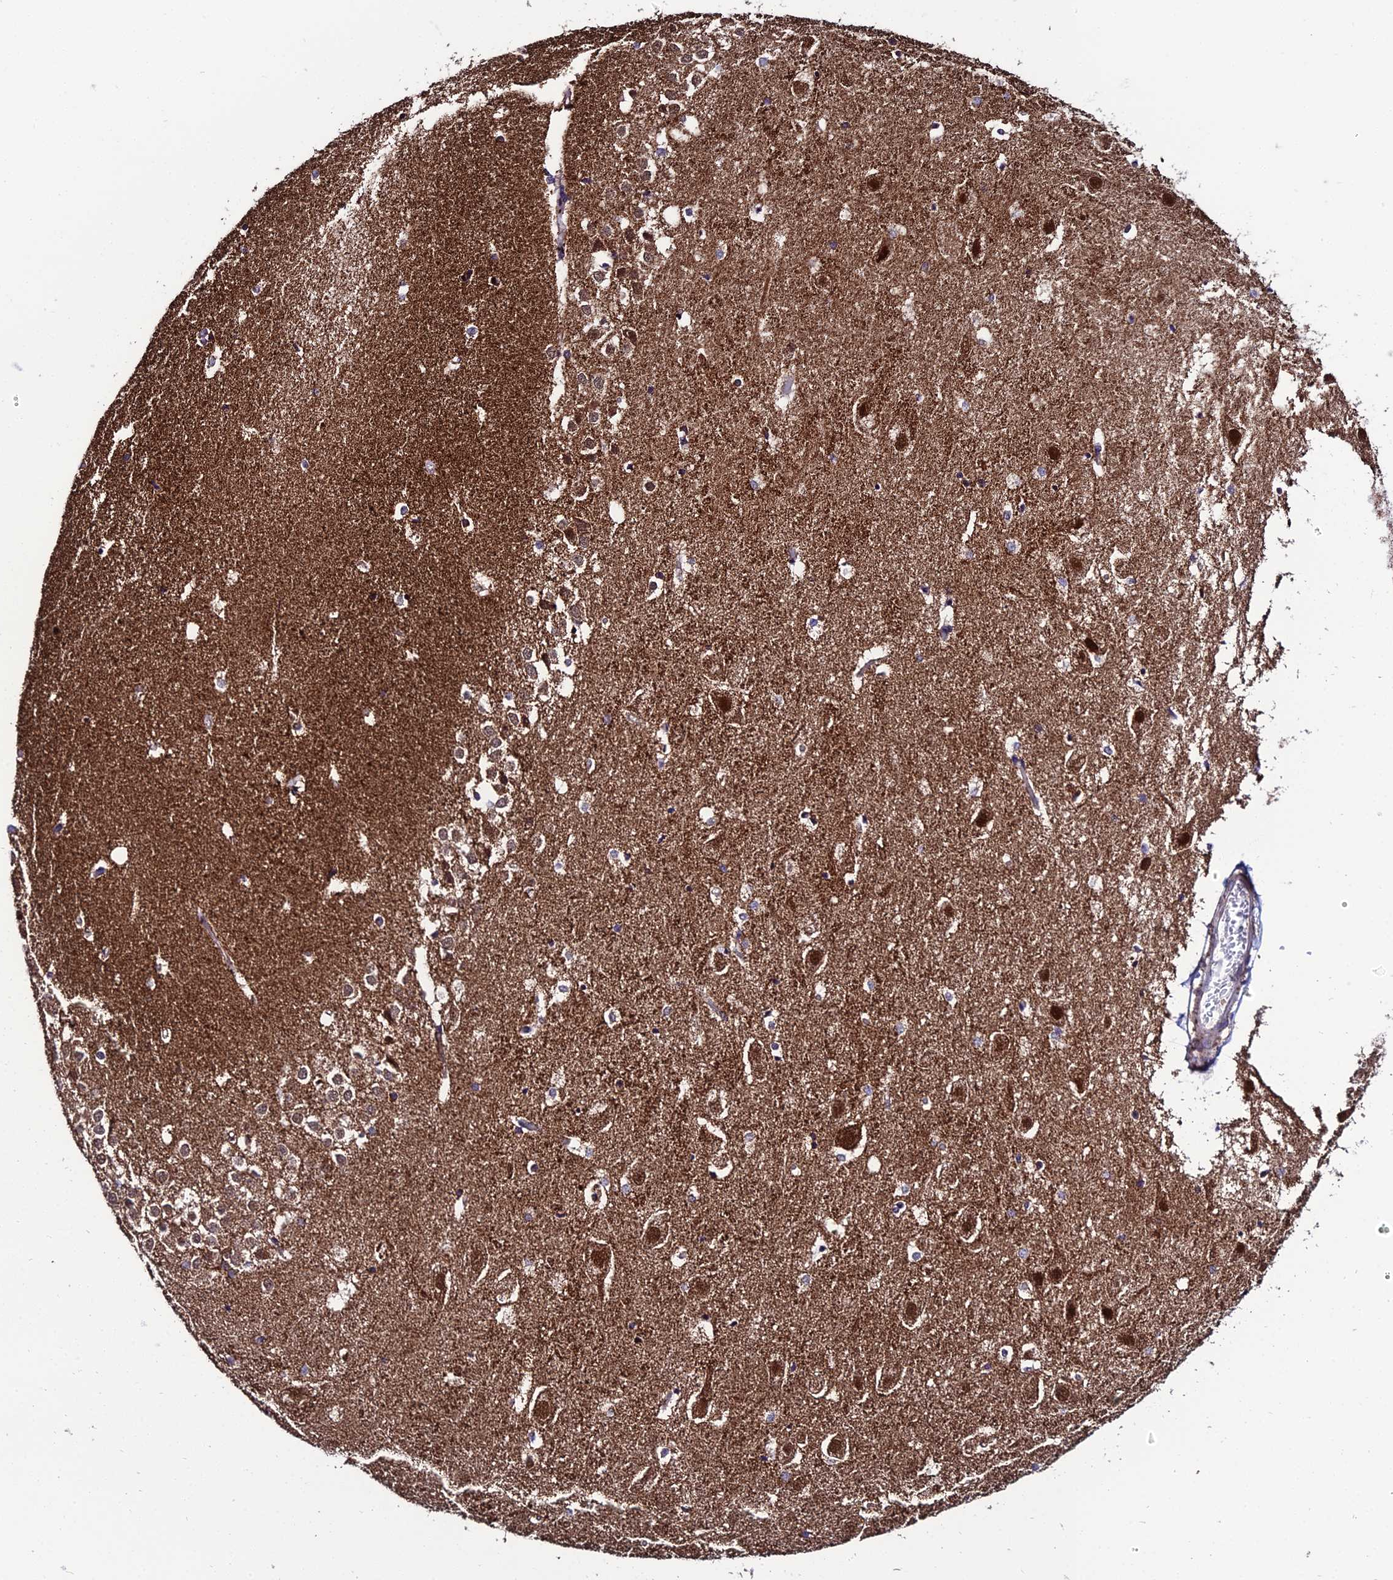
{"staining": {"intensity": "moderate", "quantity": "<25%", "location": "cytoplasmic/membranous"}, "tissue": "hippocampus", "cell_type": "Glial cells", "image_type": "normal", "snomed": [{"axis": "morphology", "description": "Normal tissue, NOS"}, {"axis": "topography", "description": "Hippocampus"}], "caption": "Moderate cytoplasmic/membranous staining for a protein is seen in approximately <25% of glial cells of normal hippocampus using immunohistochemistry.", "gene": "PSMD2", "patient": {"sex": "female", "age": 52}}